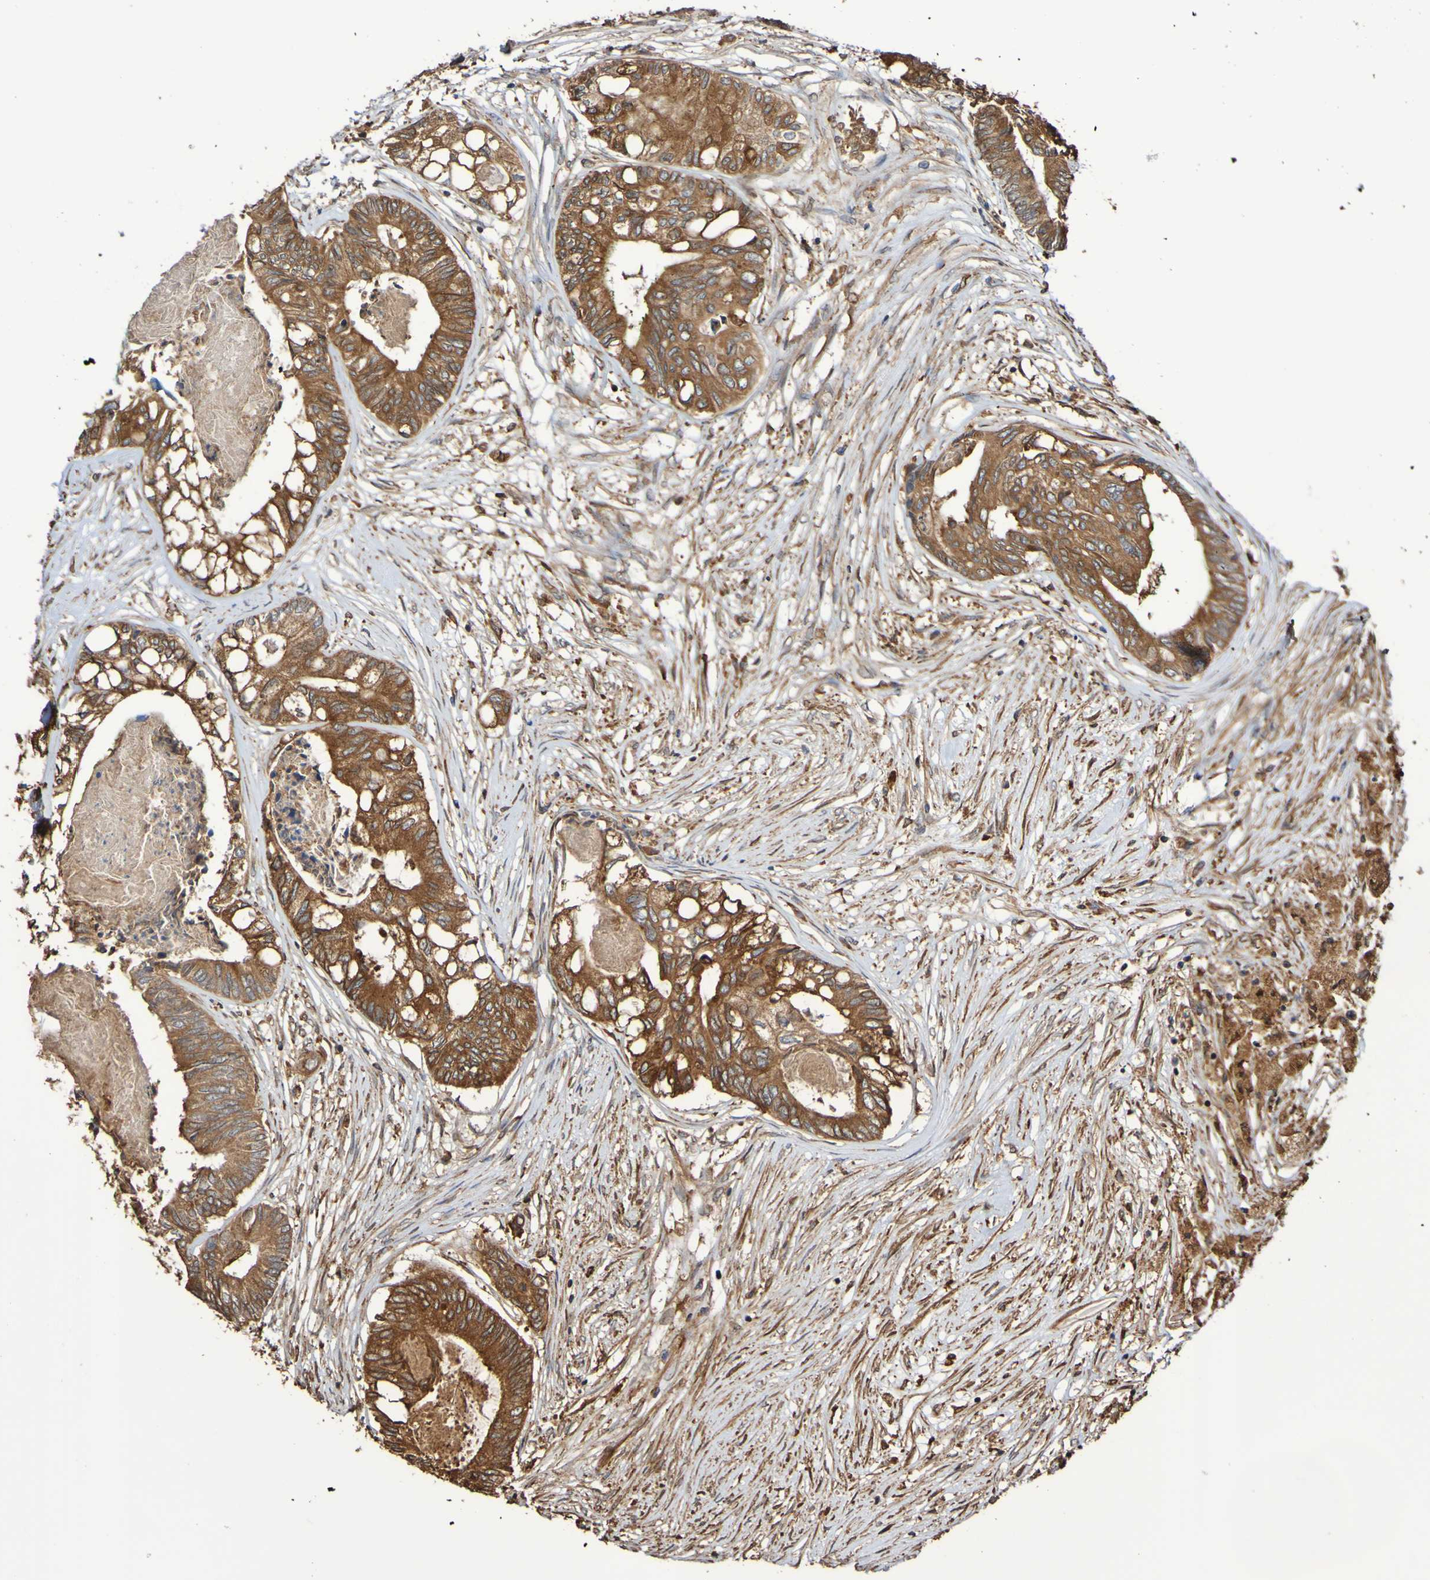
{"staining": {"intensity": "moderate", "quantity": ">75%", "location": "cytoplasmic/membranous"}, "tissue": "colorectal cancer", "cell_type": "Tumor cells", "image_type": "cancer", "snomed": [{"axis": "morphology", "description": "Adenocarcinoma, NOS"}, {"axis": "topography", "description": "Rectum"}], "caption": "Immunohistochemical staining of human colorectal cancer (adenocarcinoma) exhibits medium levels of moderate cytoplasmic/membranous positivity in approximately >75% of tumor cells. (IHC, brightfield microscopy, high magnification).", "gene": "RAB11A", "patient": {"sex": "male", "age": 63}}